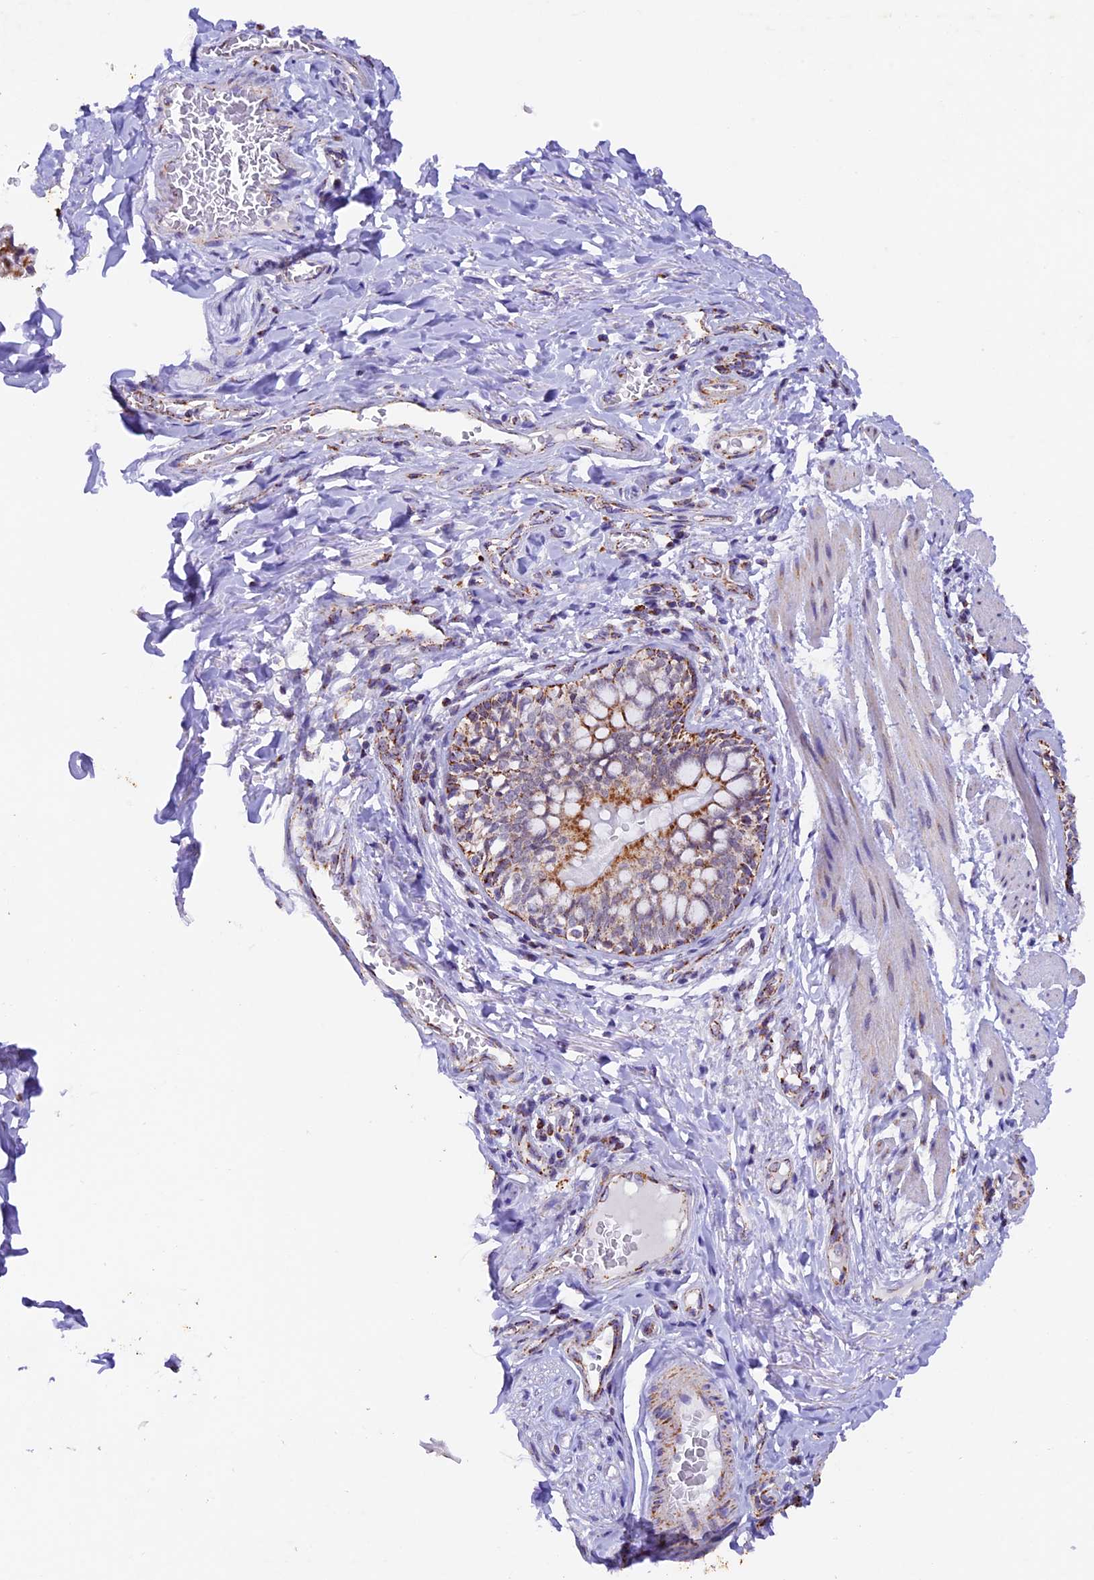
{"staining": {"intensity": "moderate", "quantity": "25%-75%", "location": "cytoplasmic/membranous"}, "tissue": "bronchus", "cell_type": "Respiratory epithelial cells", "image_type": "normal", "snomed": [{"axis": "morphology", "description": "Normal tissue, NOS"}, {"axis": "topography", "description": "Cartilage tissue"}, {"axis": "topography", "description": "Bronchus"}], "caption": "Immunohistochemistry (IHC) micrograph of unremarkable bronchus stained for a protein (brown), which displays medium levels of moderate cytoplasmic/membranous expression in approximately 25%-75% of respiratory epithelial cells.", "gene": "TFAM", "patient": {"sex": "female", "age": 36}}